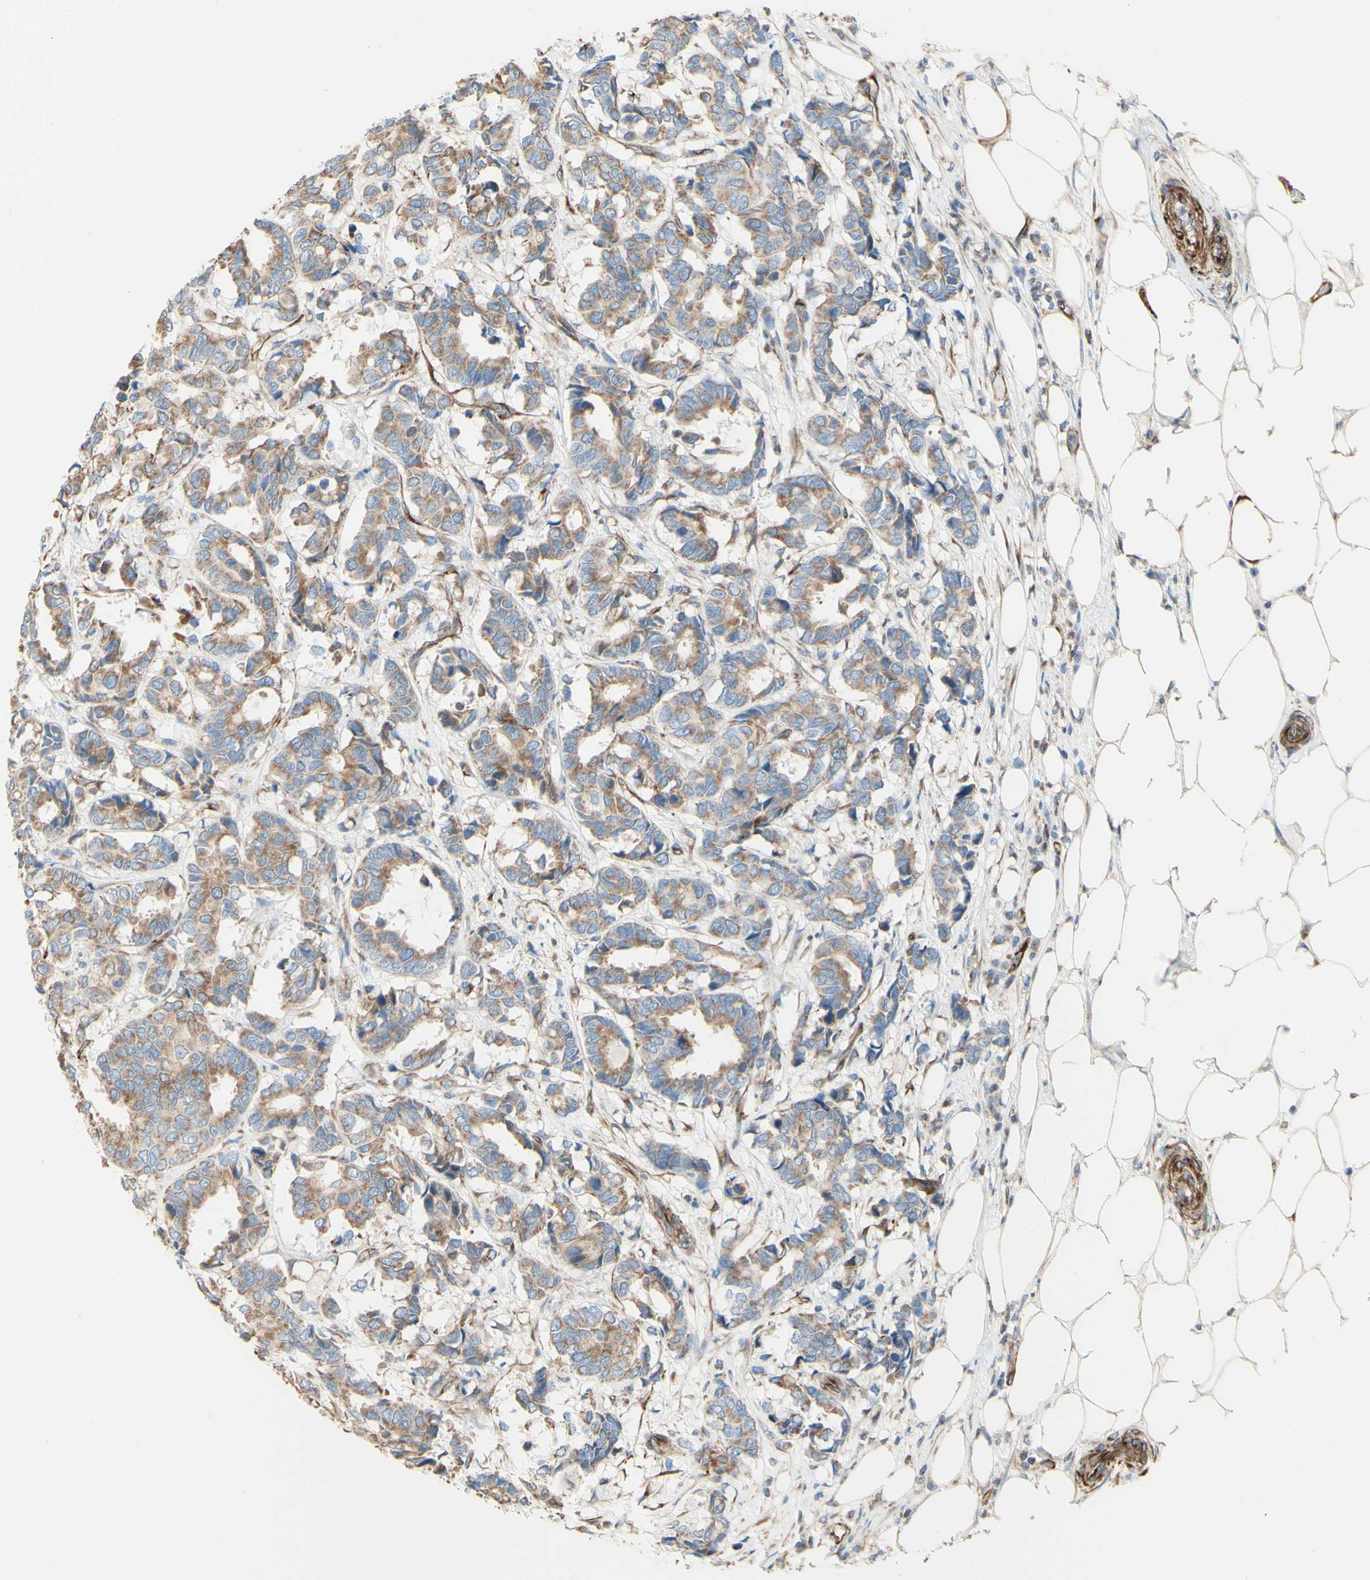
{"staining": {"intensity": "weak", "quantity": ">75%", "location": "cytoplasmic/membranous"}, "tissue": "breast cancer", "cell_type": "Tumor cells", "image_type": "cancer", "snomed": [{"axis": "morphology", "description": "Duct carcinoma"}, {"axis": "topography", "description": "Breast"}], "caption": "High-power microscopy captured an IHC histopathology image of breast infiltrating ductal carcinoma, revealing weak cytoplasmic/membranous staining in approximately >75% of tumor cells.", "gene": "ENDOD1", "patient": {"sex": "female", "age": 87}}